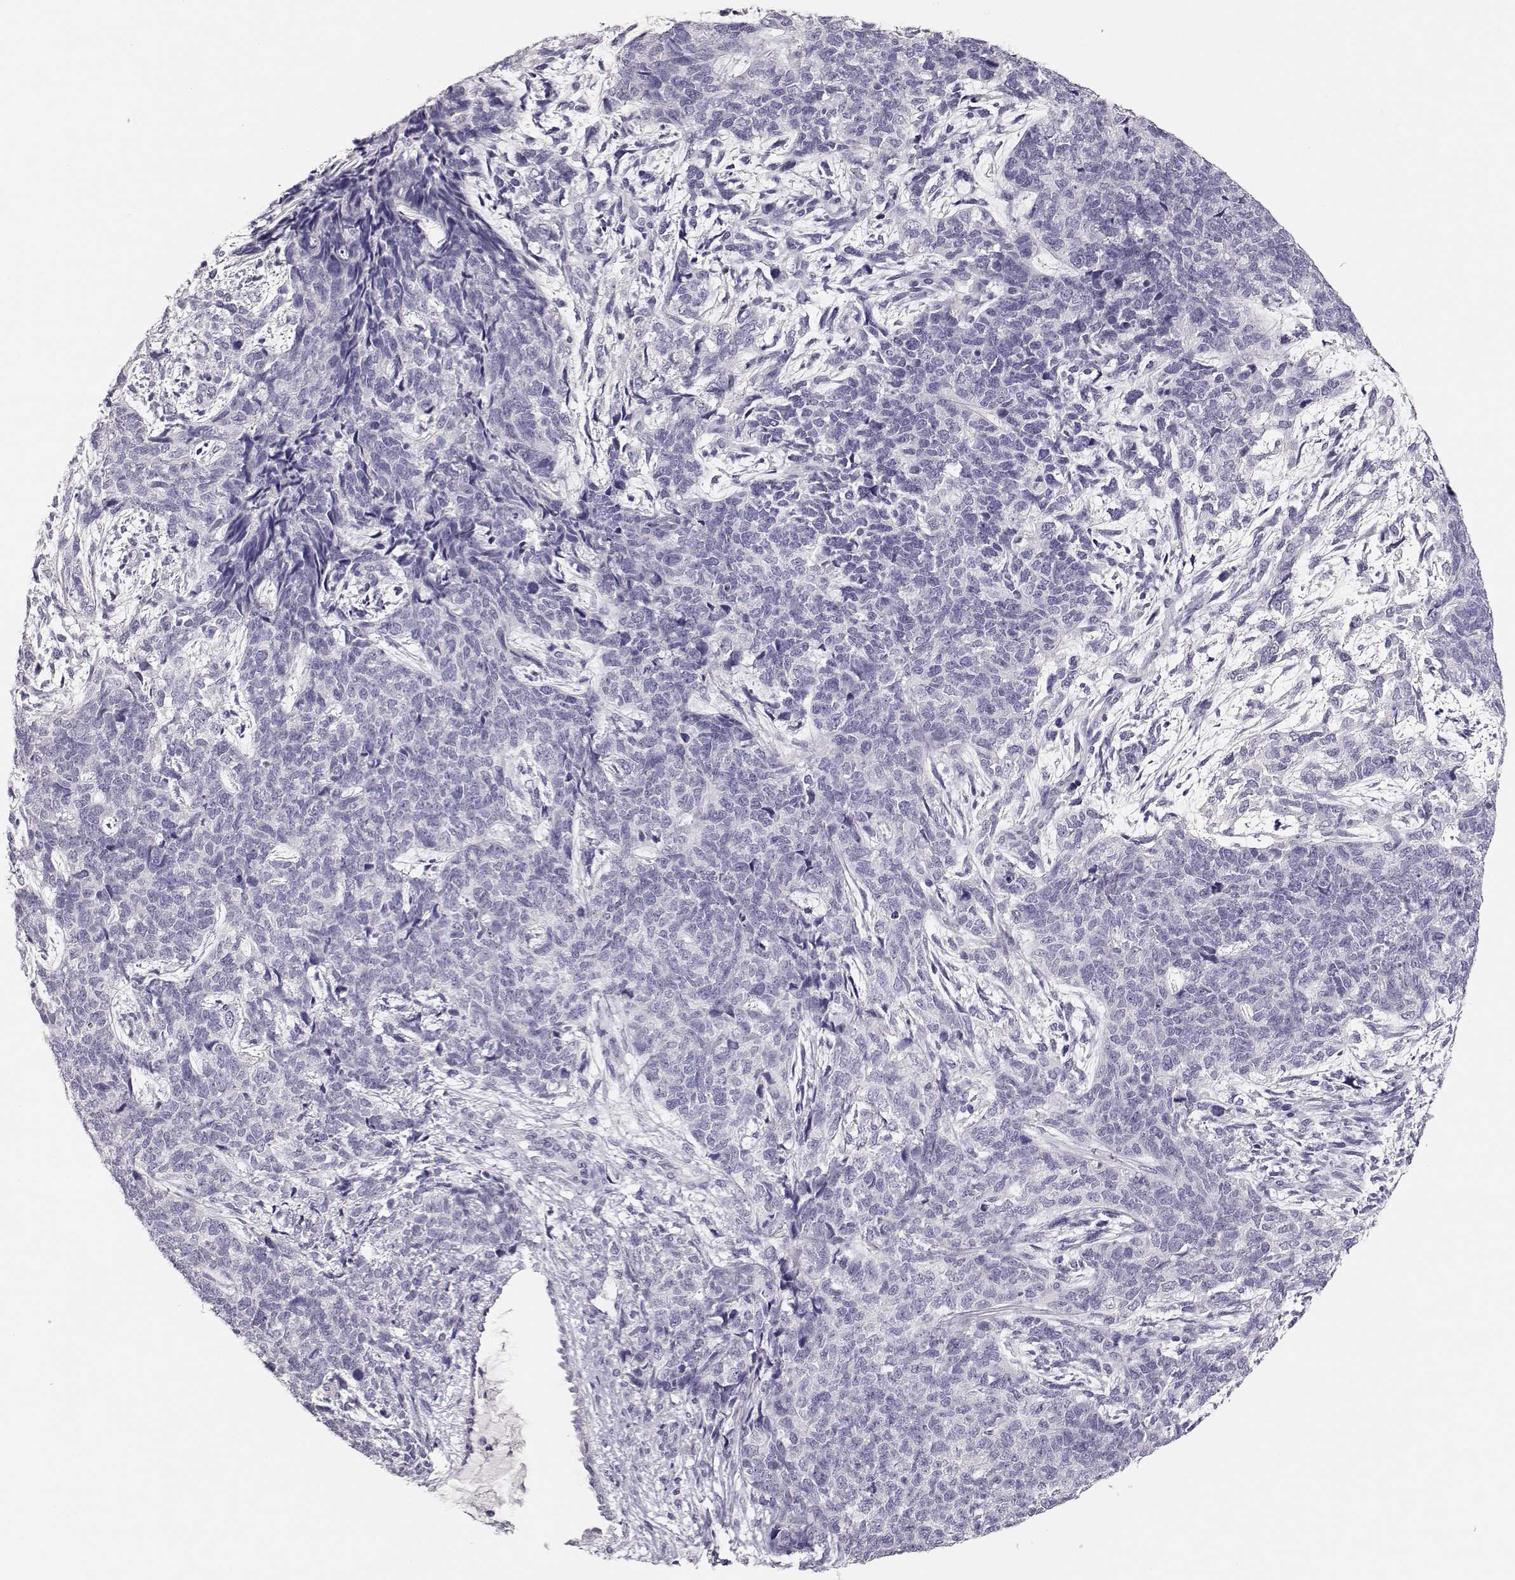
{"staining": {"intensity": "negative", "quantity": "none", "location": "none"}, "tissue": "cervical cancer", "cell_type": "Tumor cells", "image_type": "cancer", "snomed": [{"axis": "morphology", "description": "Squamous cell carcinoma, NOS"}, {"axis": "topography", "description": "Cervix"}], "caption": "The IHC histopathology image has no significant staining in tumor cells of cervical squamous cell carcinoma tissue. Nuclei are stained in blue.", "gene": "MAGEC1", "patient": {"sex": "female", "age": 63}}